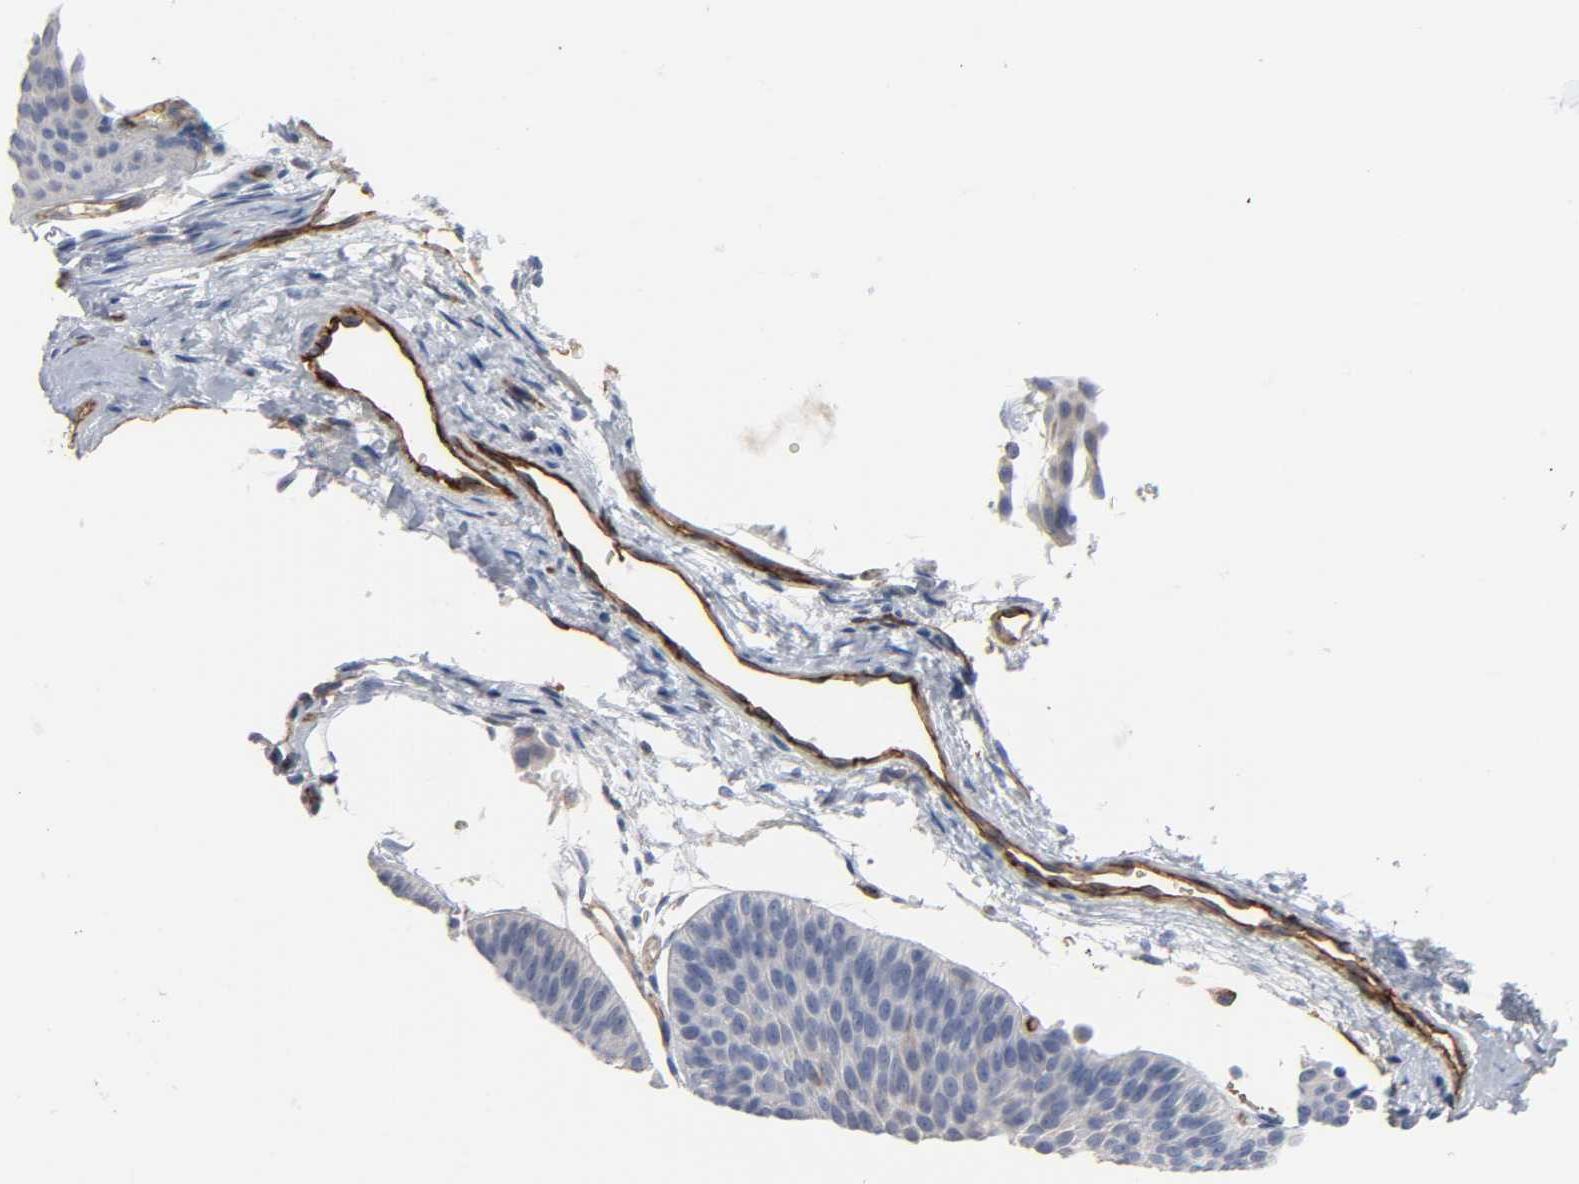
{"staining": {"intensity": "weak", "quantity": "<25%", "location": "cytoplasmic/membranous"}, "tissue": "urothelial cancer", "cell_type": "Tumor cells", "image_type": "cancer", "snomed": [{"axis": "morphology", "description": "Urothelial carcinoma, Low grade"}, {"axis": "topography", "description": "Urinary bladder"}], "caption": "A micrograph of urothelial cancer stained for a protein exhibits no brown staining in tumor cells.", "gene": "PECAM1", "patient": {"sex": "female", "age": 60}}